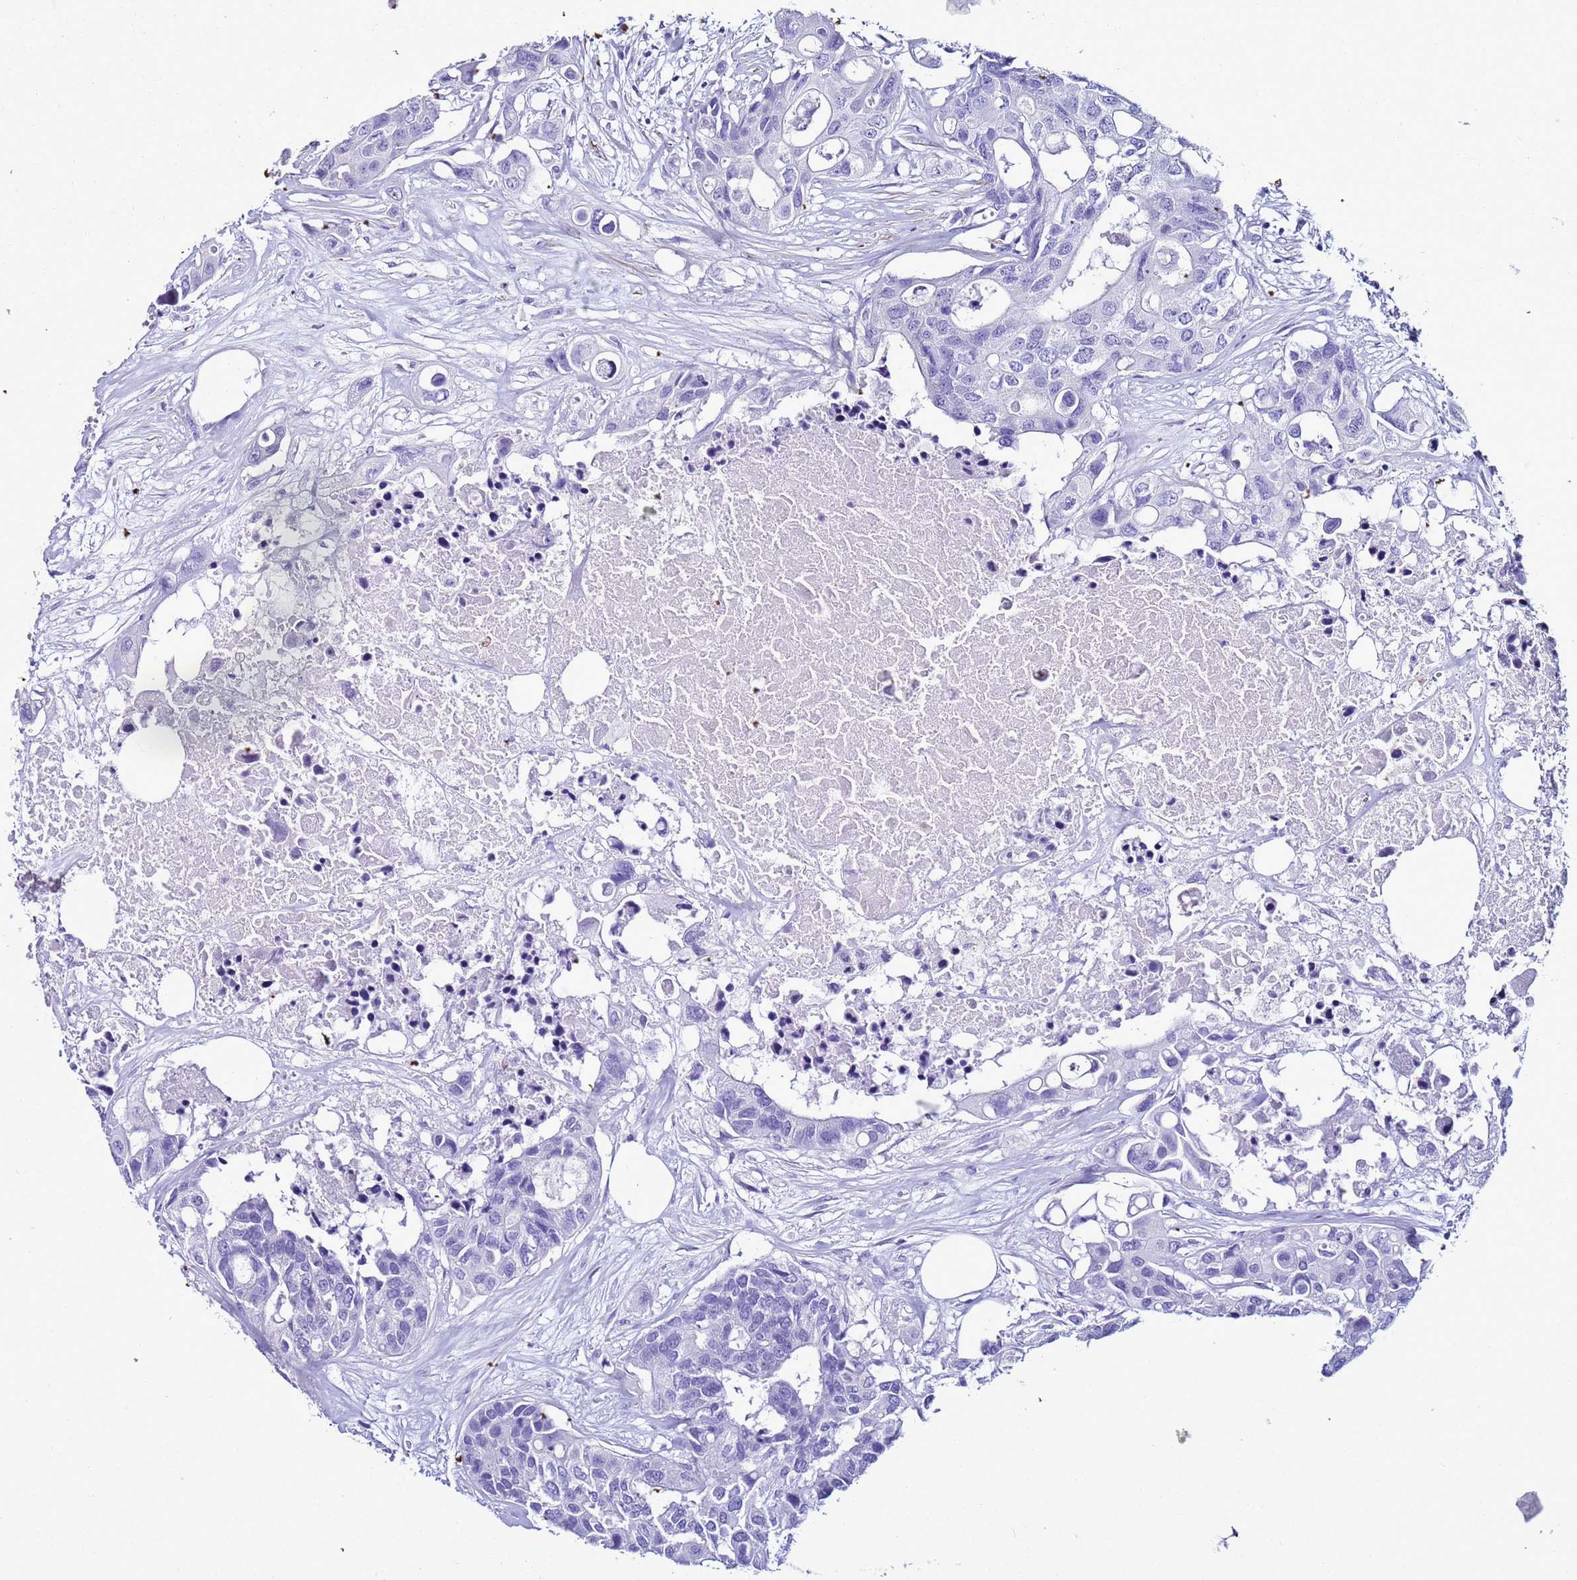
{"staining": {"intensity": "negative", "quantity": "none", "location": "none"}, "tissue": "colorectal cancer", "cell_type": "Tumor cells", "image_type": "cancer", "snomed": [{"axis": "morphology", "description": "Adenocarcinoma, NOS"}, {"axis": "topography", "description": "Colon"}], "caption": "Immunohistochemistry histopathology image of neoplastic tissue: colorectal cancer (adenocarcinoma) stained with DAB (3,3'-diaminobenzidine) displays no significant protein positivity in tumor cells. The staining is performed using DAB brown chromogen with nuclei counter-stained in using hematoxylin.", "gene": "LCMT1", "patient": {"sex": "male", "age": 77}}